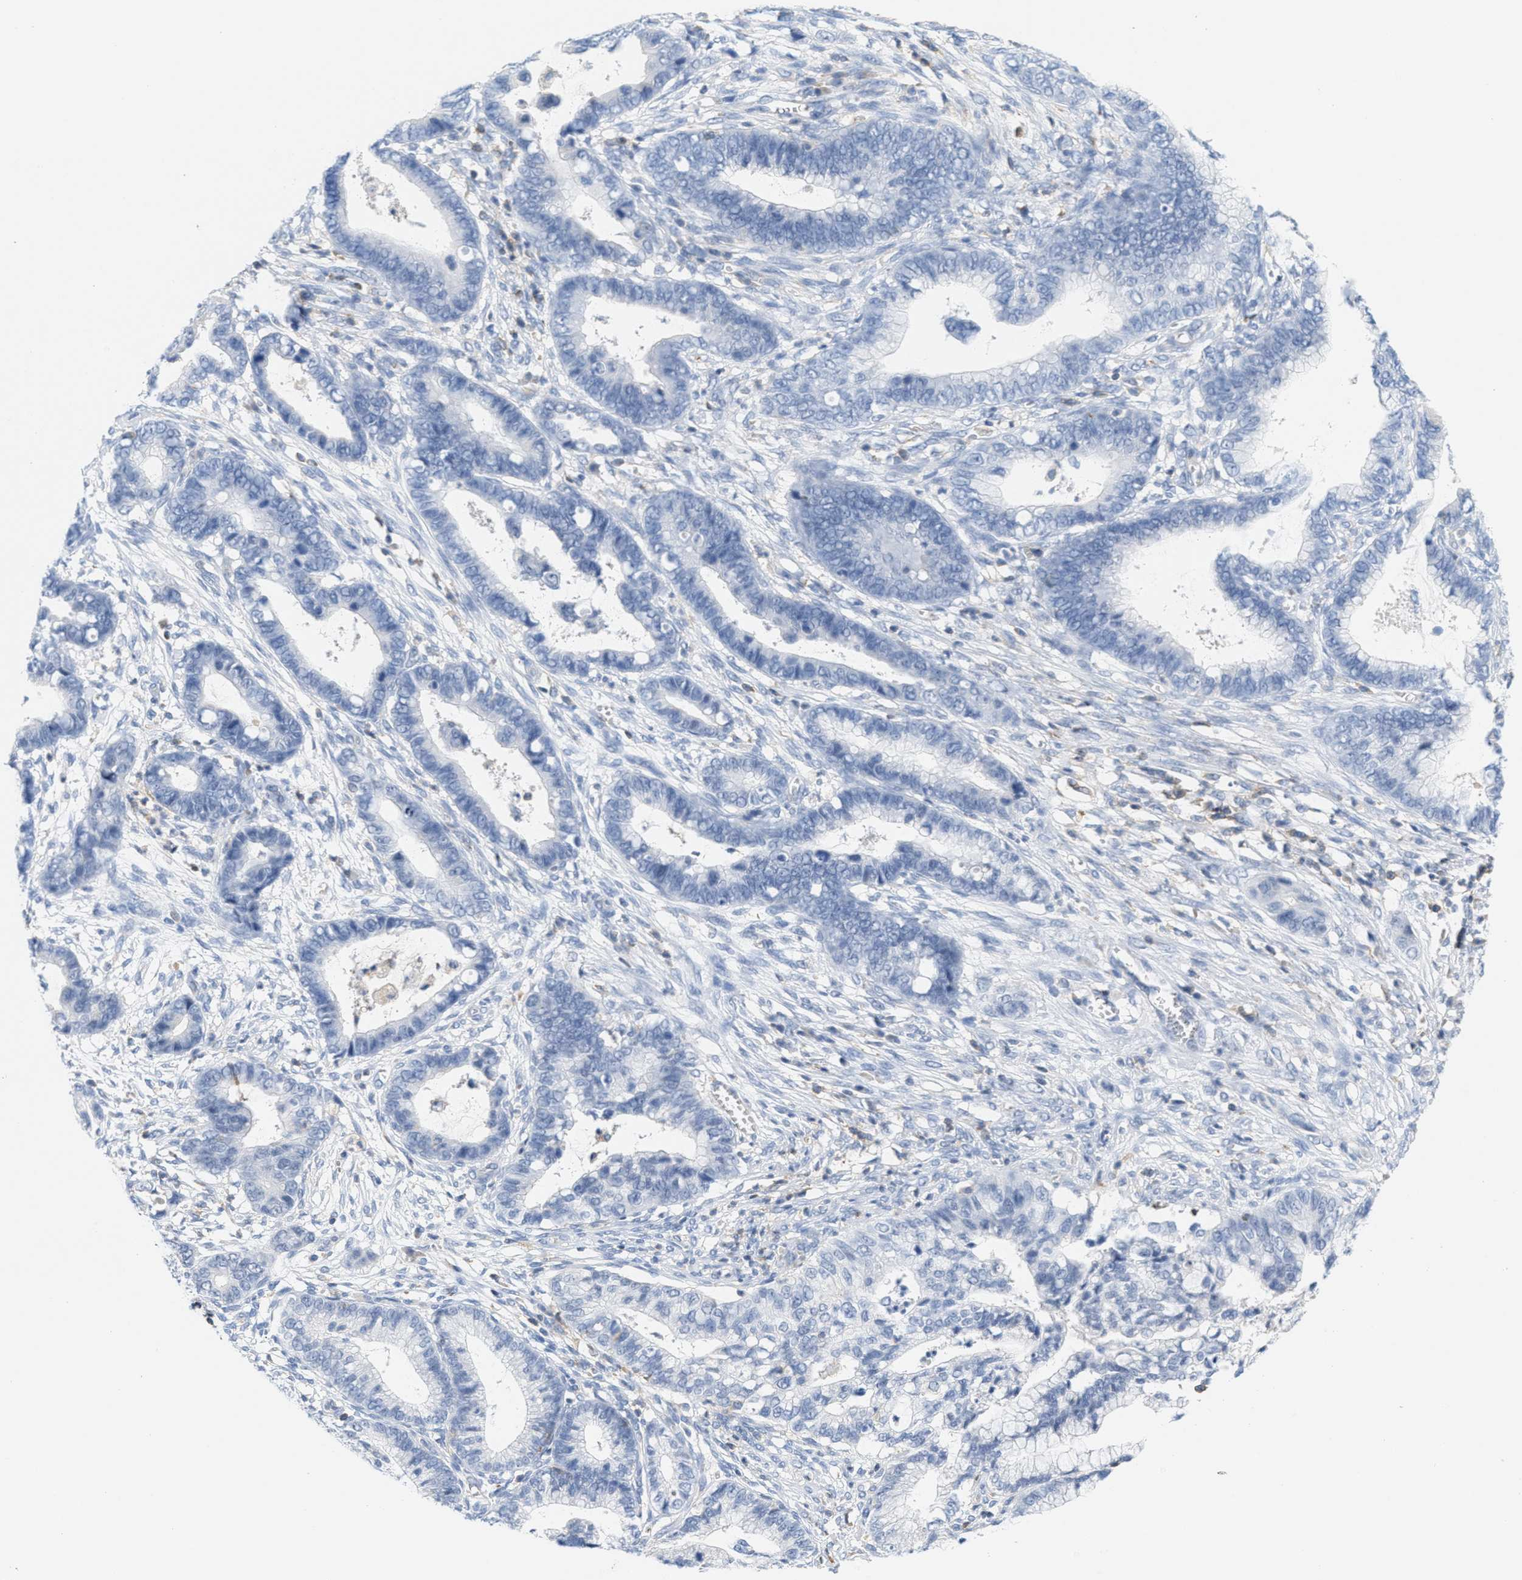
{"staining": {"intensity": "negative", "quantity": "none", "location": "none"}, "tissue": "cervical cancer", "cell_type": "Tumor cells", "image_type": "cancer", "snomed": [{"axis": "morphology", "description": "Adenocarcinoma, NOS"}, {"axis": "topography", "description": "Cervix"}], "caption": "Immunohistochemistry of adenocarcinoma (cervical) reveals no expression in tumor cells.", "gene": "IL16", "patient": {"sex": "female", "age": 44}}